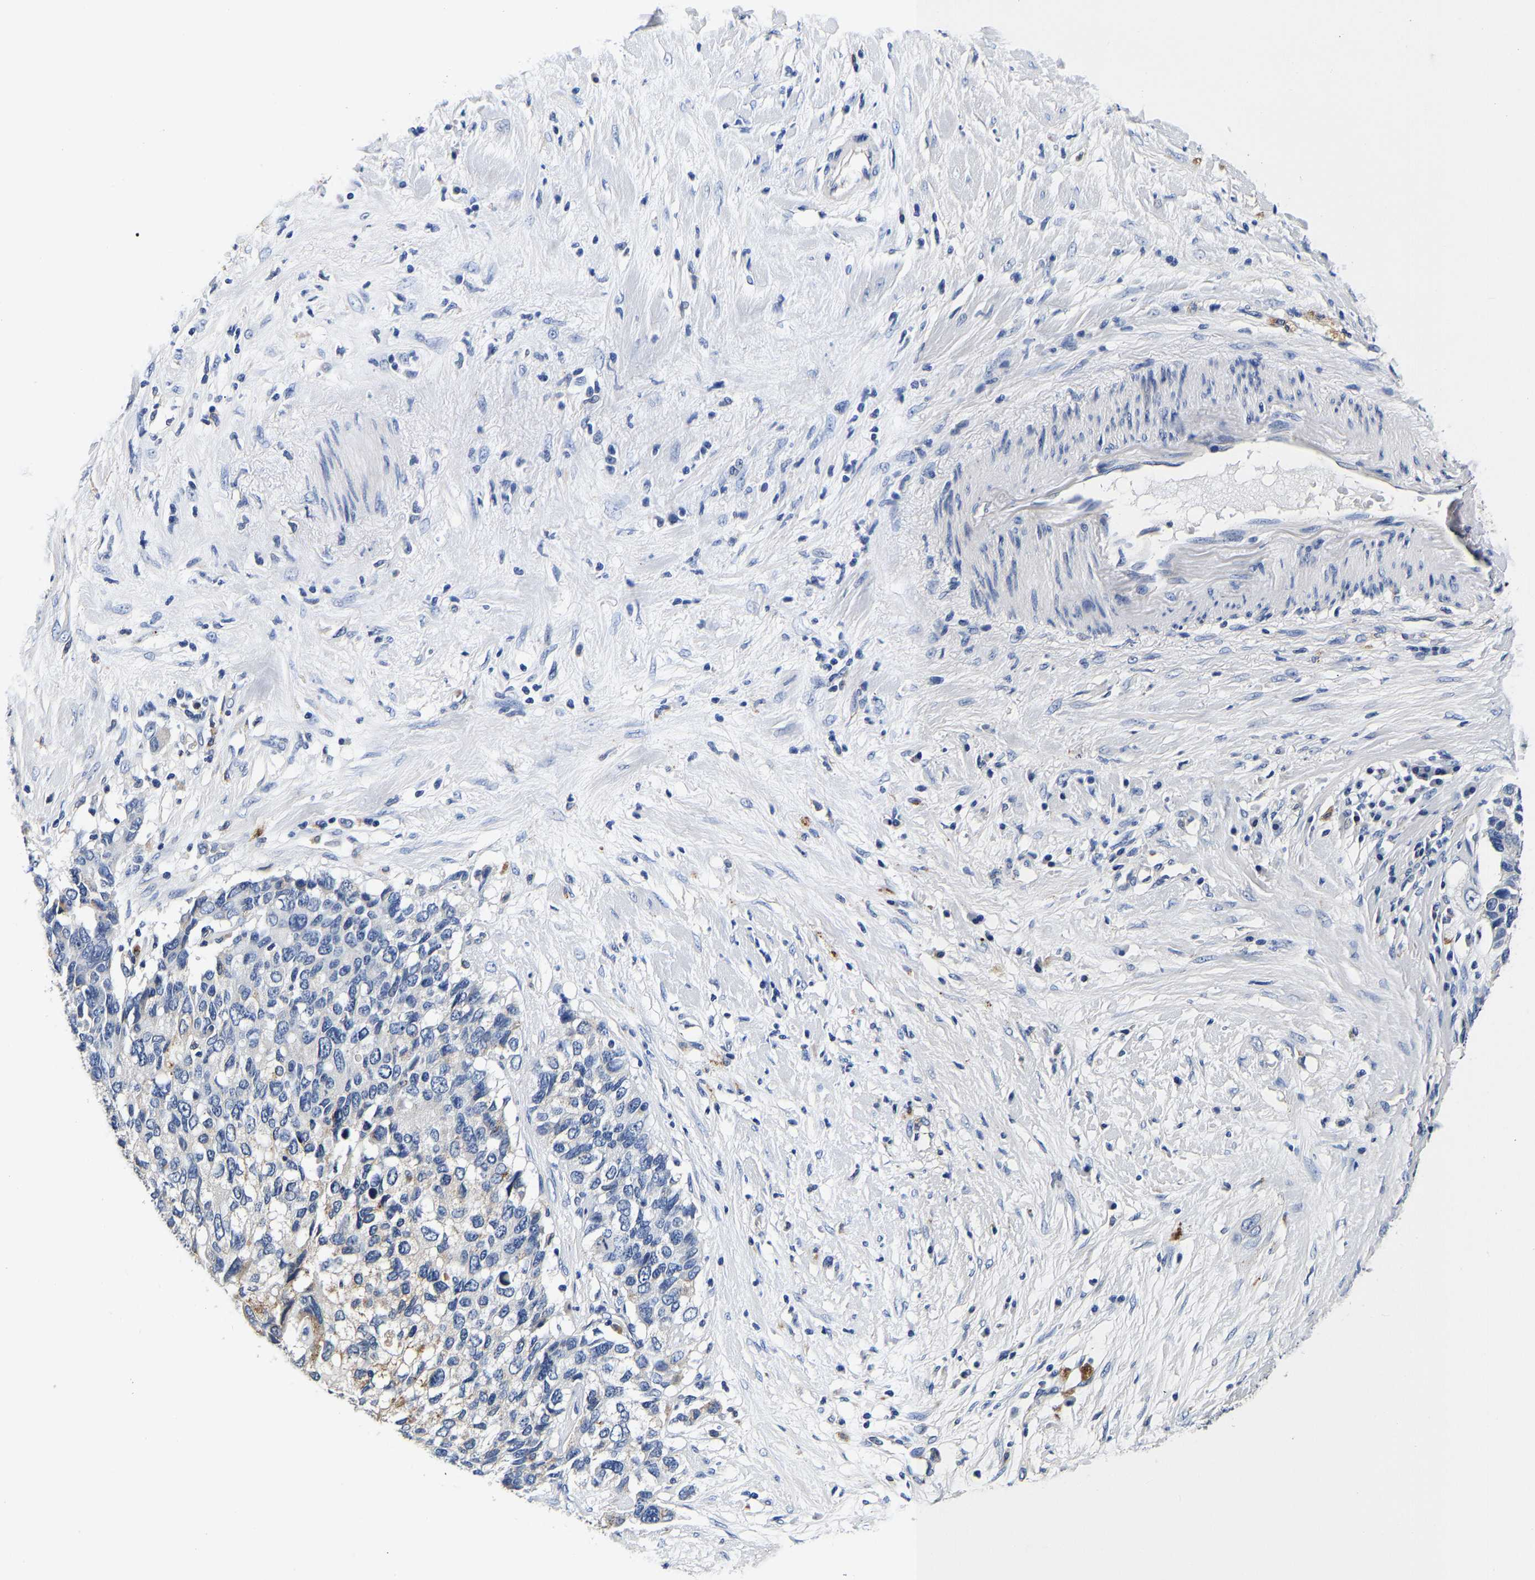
{"staining": {"intensity": "negative", "quantity": "none", "location": "none"}, "tissue": "pancreatic cancer", "cell_type": "Tumor cells", "image_type": "cancer", "snomed": [{"axis": "morphology", "description": "Adenocarcinoma, NOS"}, {"axis": "topography", "description": "Pancreas"}], "caption": "Tumor cells are negative for protein expression in human adenocarcinoma (pancreatic).", "gene": "GRN", "patient": {"sex": "female", "age": 56}}